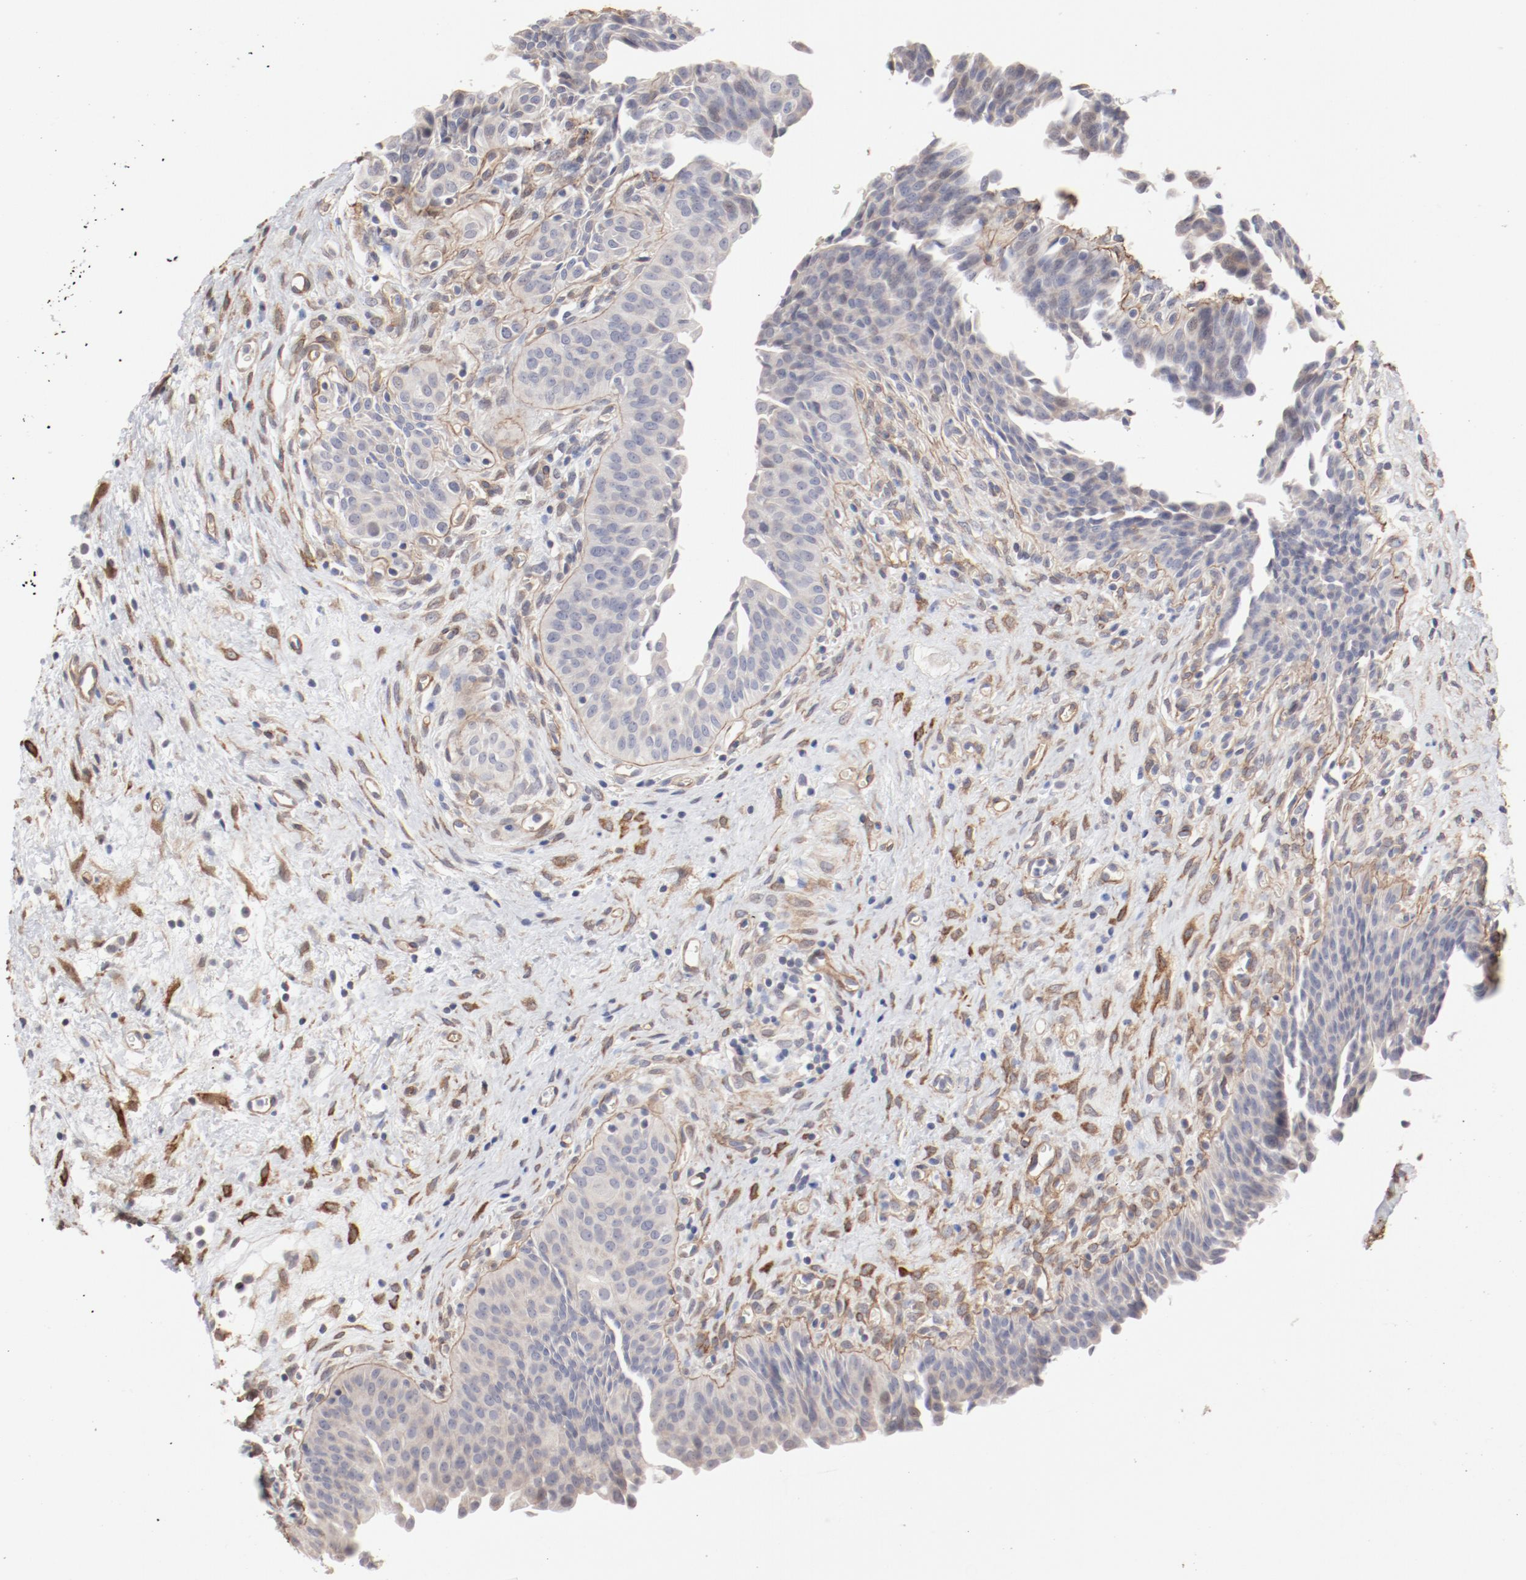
{"staining": {"intensity": "negative", "quantity": "none", "location": "none"}, "tissue": "urinary bladder", "cell_type": "Urothelial cells", "image_type": "normal", "snomed": [{"axis": "morphology", "description": "Normal tissue, NOS"}, {"axis": "morphology", "description": "Dysplasia, NOS"}, {"axis": "topography", "description": "Urinary bladder"}], "caption": "Urothelial cells show no significant protein positivity in normal urinary bladder. (DAB (3,3'-diaminobenzidine) immunohistochemistry with hematoxylin counter stain).", "gene": "MAGED4B", "patient": {"sex": "male", "age": 35}}